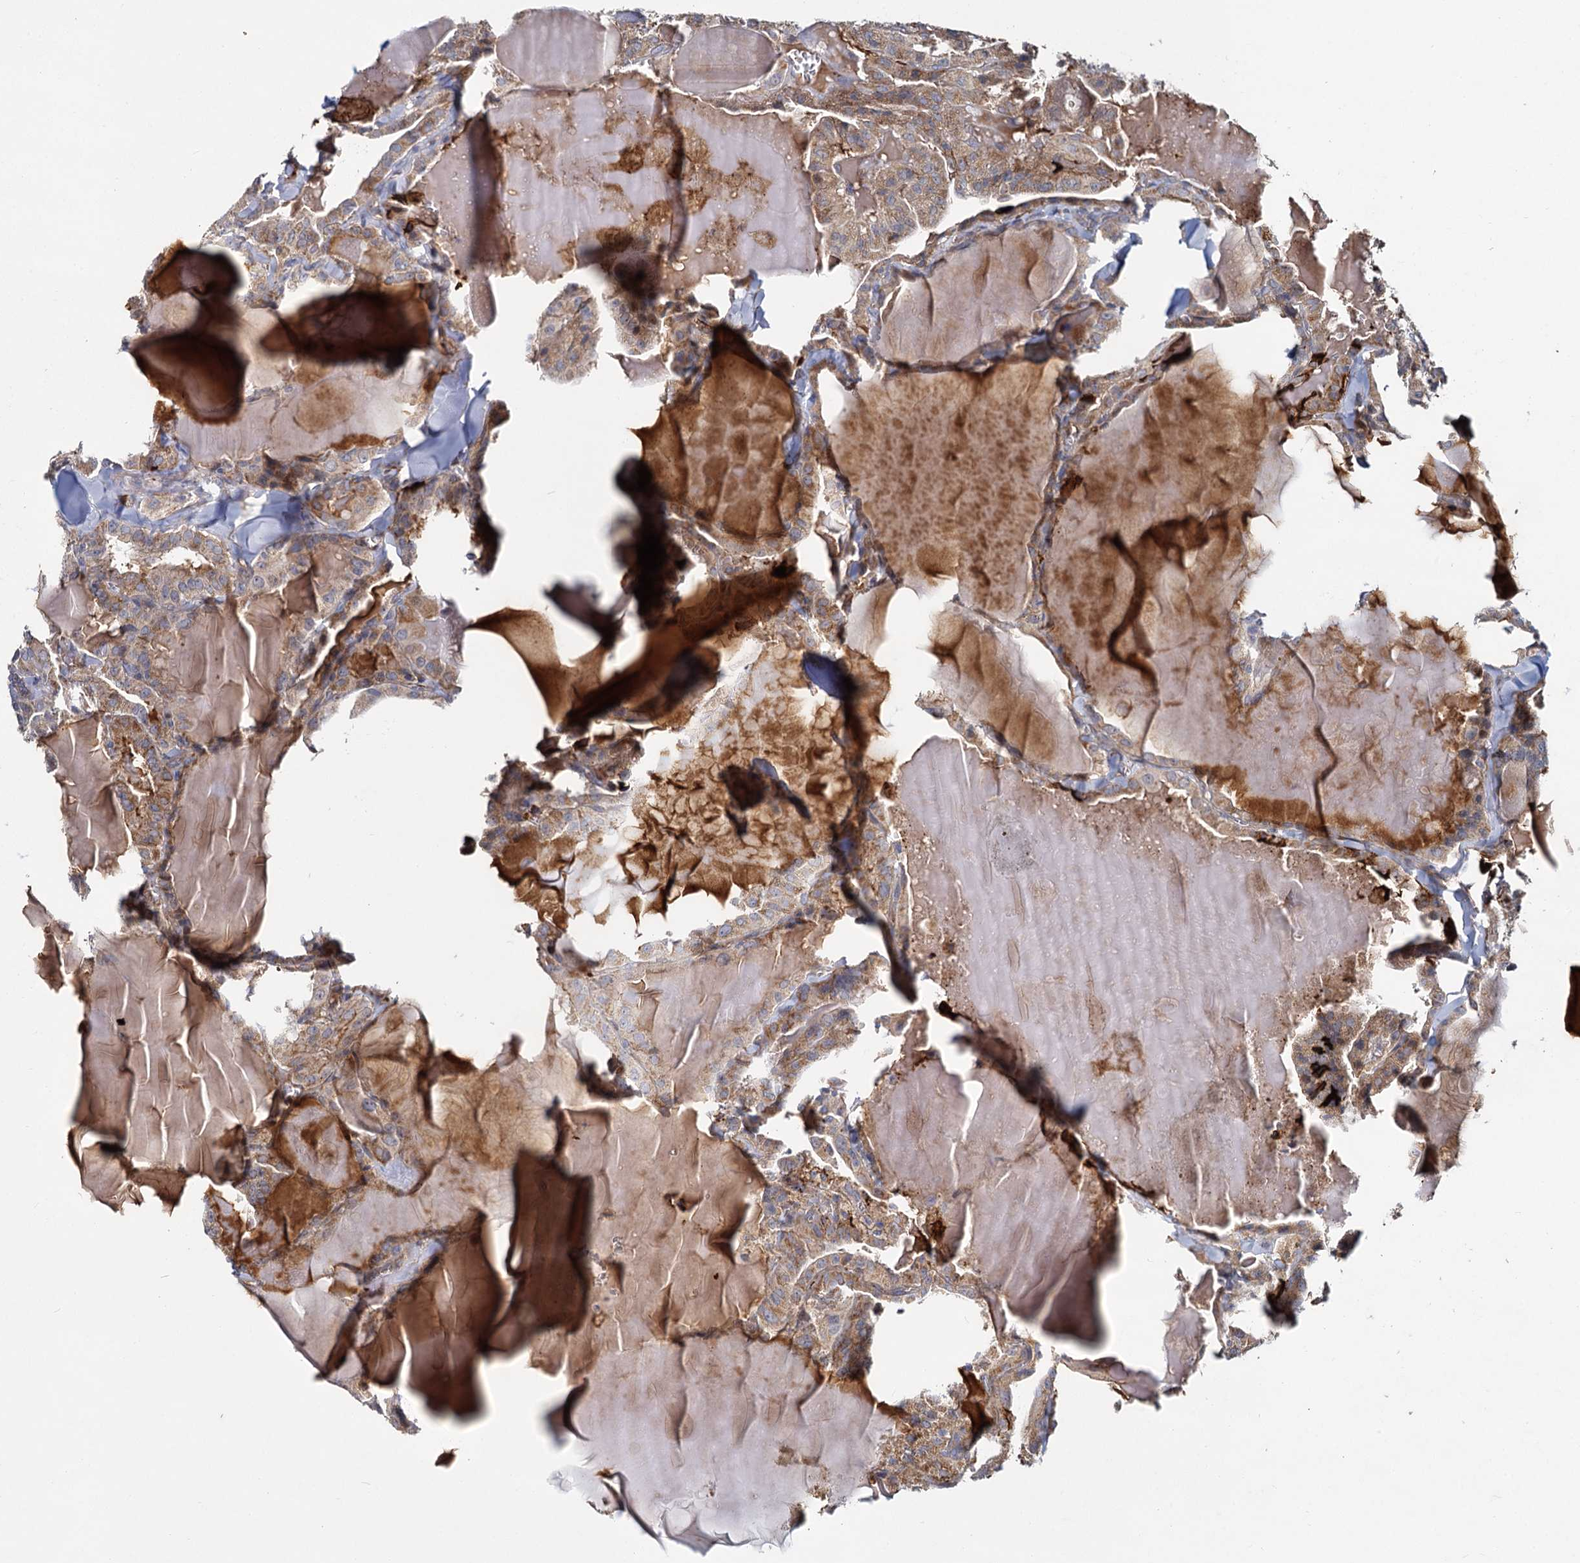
{"staining": {"intensity": "moderate", "quantity": ">75%", "location": "cytoplasmic/membranous"}, "tissue": "thyroid cancer", "cell_type": "Tumor cells", "image_type": "cancer", "snomed": [{"axis": "morphology", "description": "Papillary adenocarcinoma, NOS"}, {"axis": "topography", "description": "Thyroid gland"}], "caption": "Protein expression analysis of human papillary adenocarcinoma (thyroid) reveals moderate cytoplasmic/membranous positivity in approximately >75% of tumor cells.", "gene": "DCUN1D2", "patient": {"sex": "male", "age": 52}}